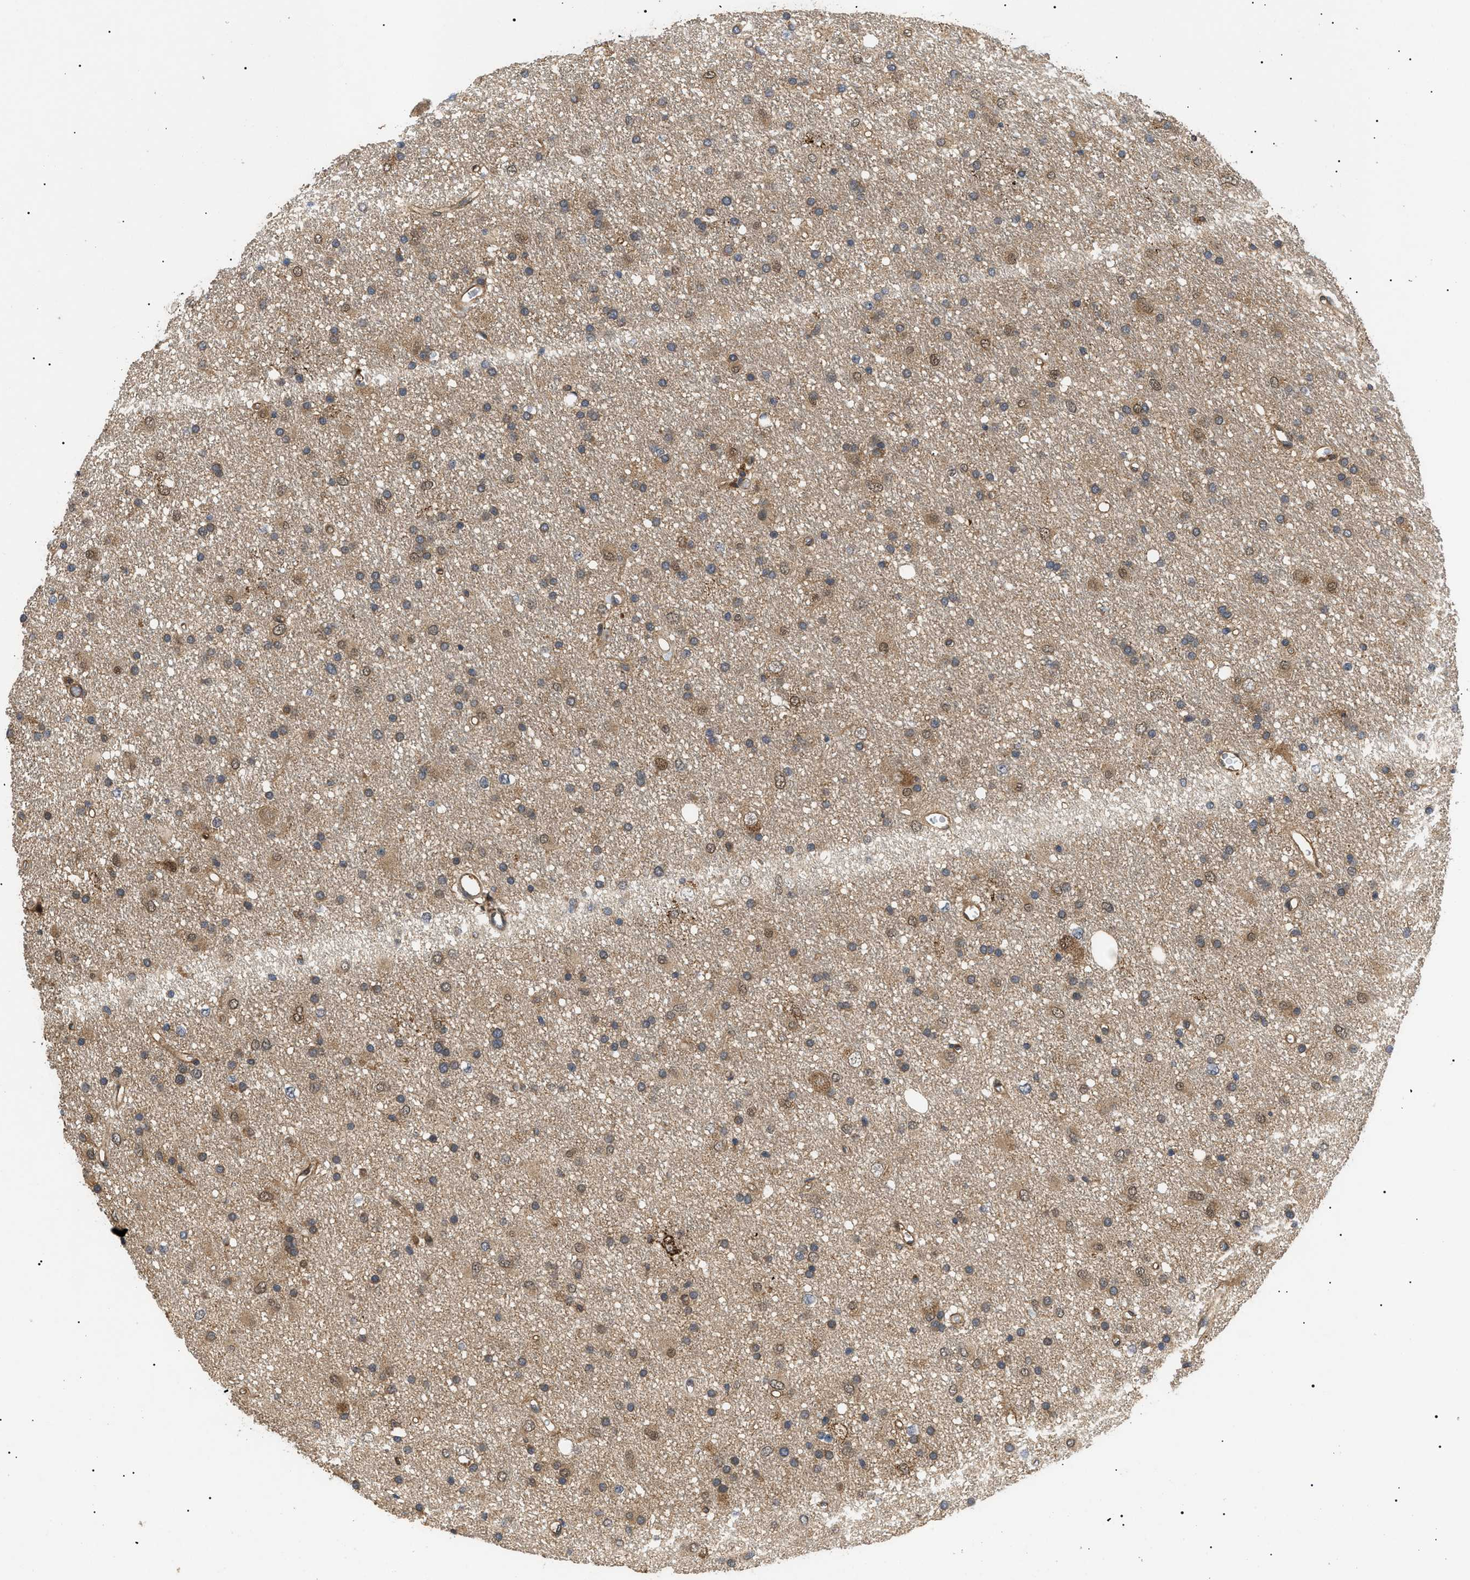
{"staining": {"intensity": "moderate", "quantity": ">75%", "location": "cytoplasmic/membranous,nuclear"}, "tissue": "glioma", "cell_type": "Tumor cells", "image_type": "cancer", "snomed": [{"axis": "morphology", "description": "Glioma, malignant, Low grade"}, {"axis": "topography", "description": "Brain"}], "caption": "This micrograph demonstrates immunohistochemistry (IHC) staining of malignant low-grade glioma, with medium moderate cytoplasmic/membranous and nuclear positivity in about >75% of tumor cells.", "gene": "ASTL", "patient": {"sex": "male", "age": 77}}